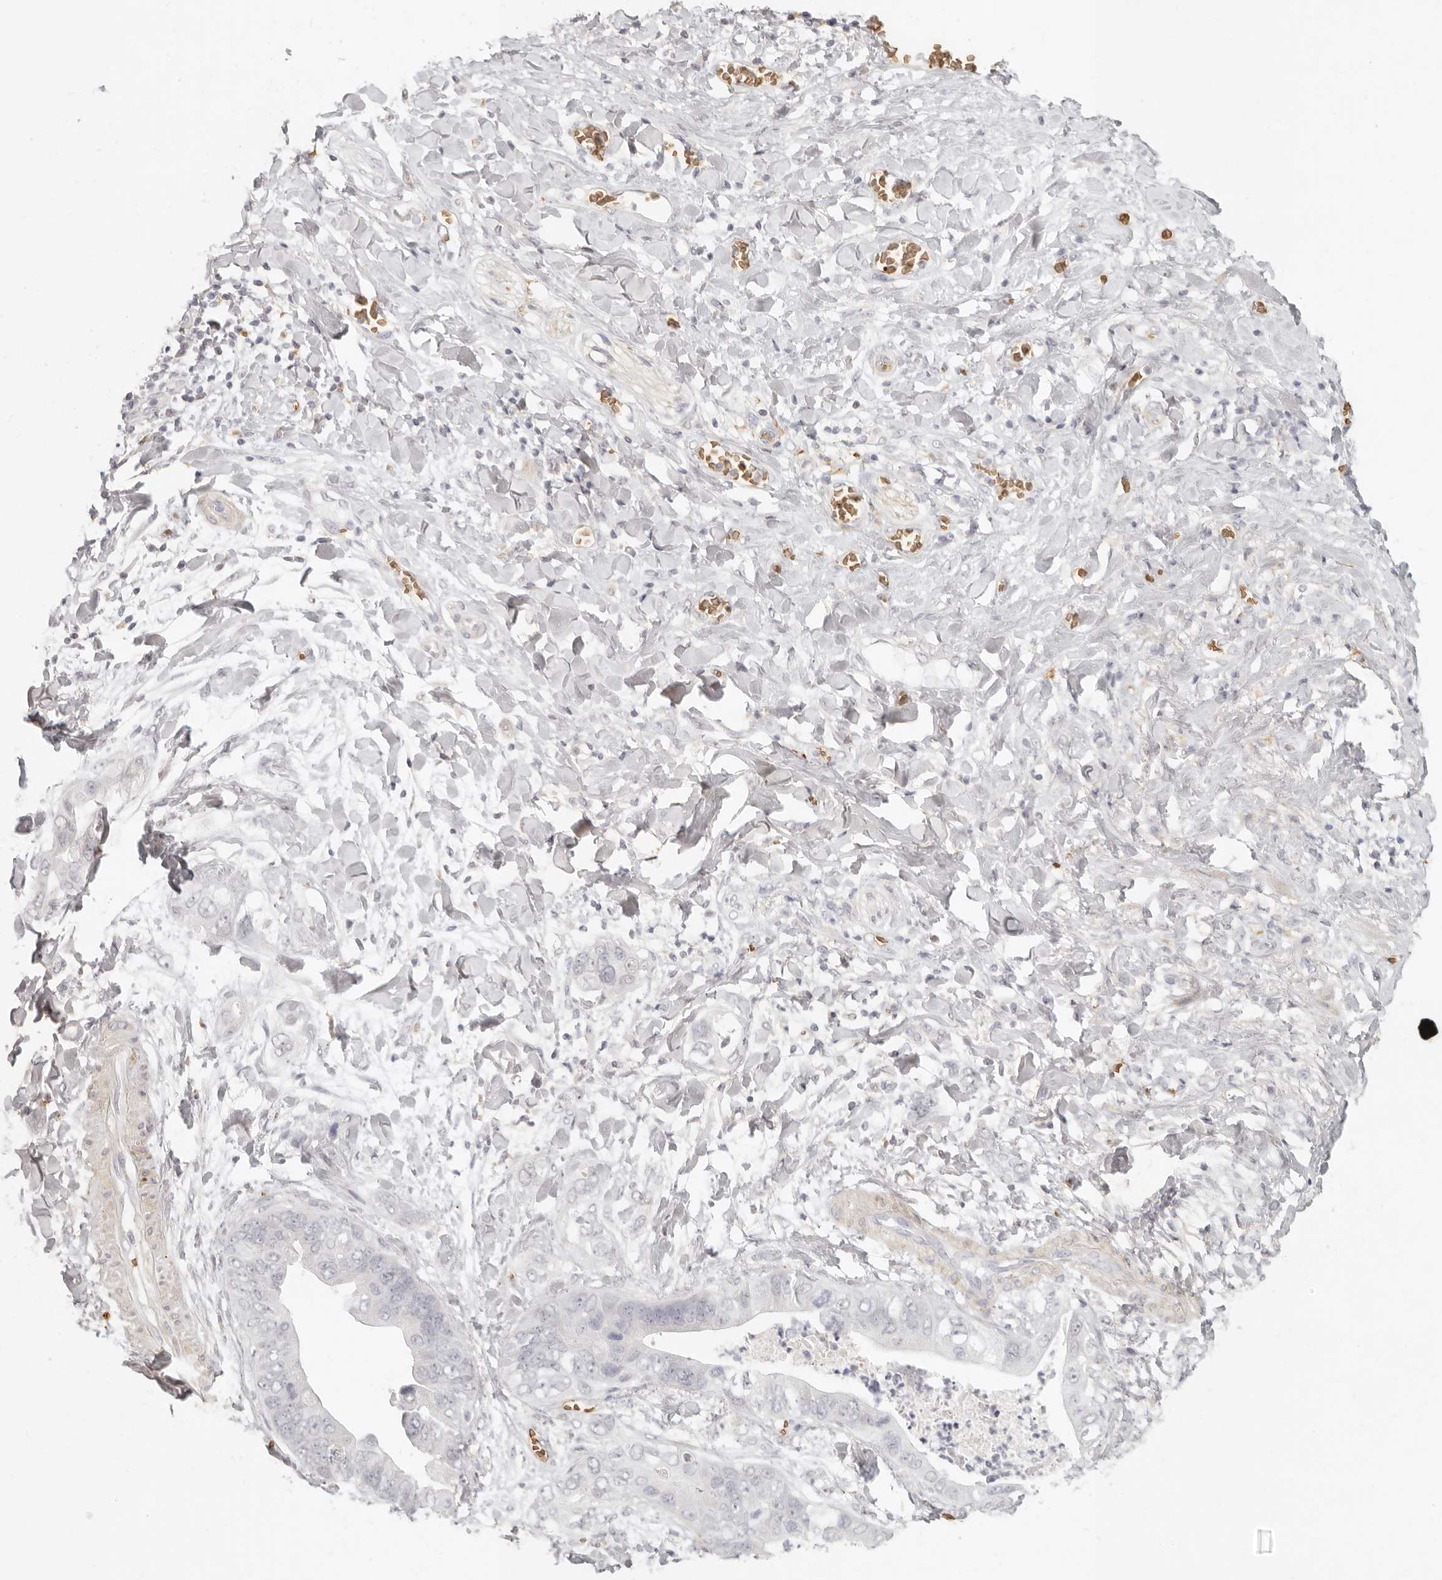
{"staining": {"intensity": "negative", "quantity": "none", "location": "none"}, "tissue": "pancreatic cancer", "cell_type": "Tumor cells", "image_type": "cancer", "snomed": [{"axis": "morphology", "description": "Adenocarcinoma, NOS"}, {"axis": "topography", "description": "Pancreas"}], "caption": "IHC photomicrograph of neoplastic tissue: adenocarcinoma (pancreatic) stained with DAB (3,3'-diaminobenzidine) demonstrates no significant protein positivity in tumor cells. The staining is performed using DAB brown chromogen with nuclei counter-stained in using hematoxylin.", "gene": "NIBAN1", "patient": {"sex": "female", "age": 78}}